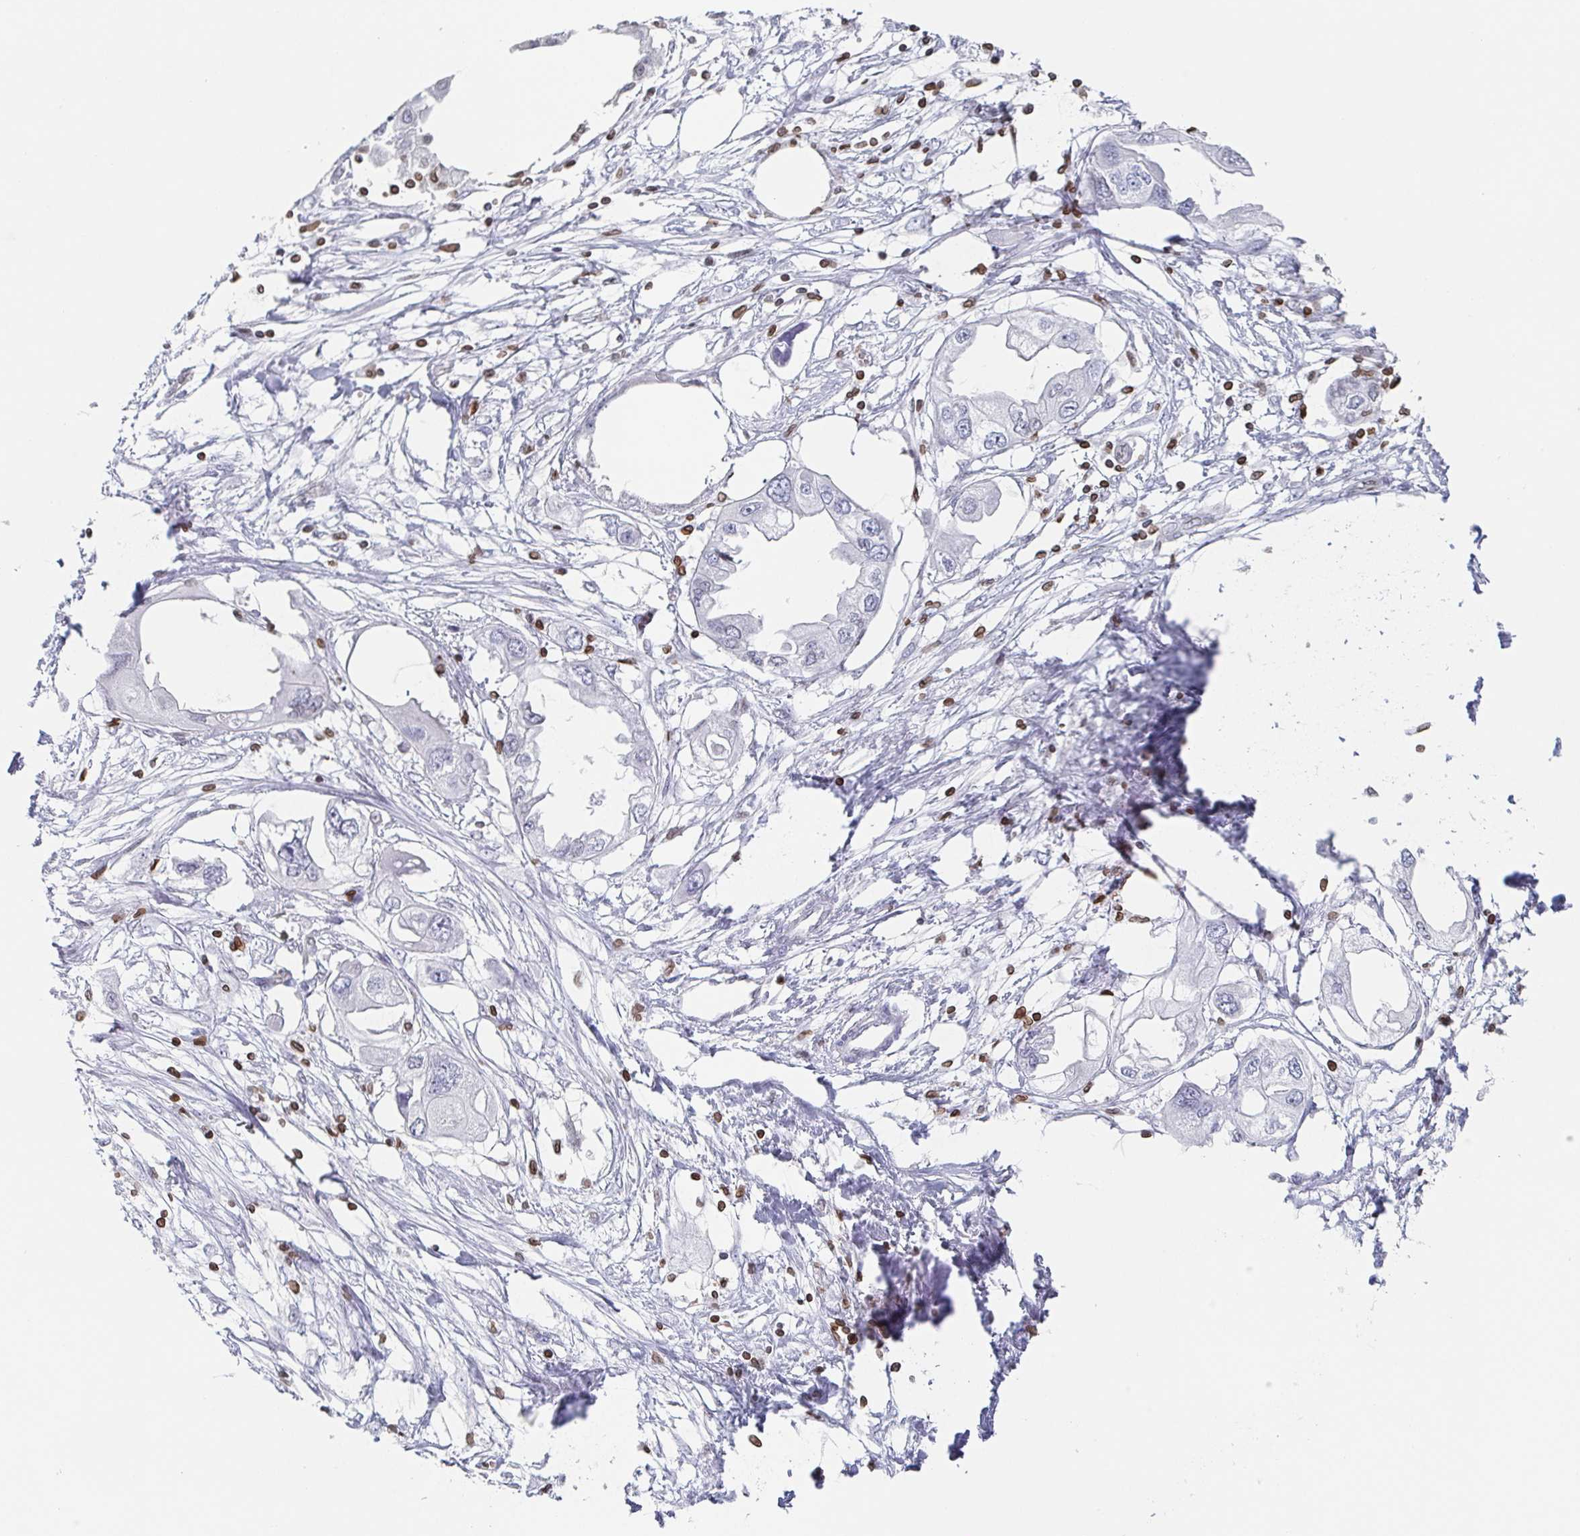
{"staining": {"intensity": "negative", "quantity": "none", "location": "none"}, "tissue": "endometrial cancer", "cell_type": "Tumor cells", "image_type": "cancer", "snomed": [{"axis": "morphology", "description": "Adenocarcinoma, NOS"}, {"axis": "morphology", "description": "Adenocarcinoma, metastatic, NOS"}, {"axis": "topography", "description": "Adipose tissue"}, {"axis": "topography", "description": "Endometrium"}], "caption": "The histopathology image reveals no staining of tumor cells in metastatic adenocarcinoma (endometrial).", "gene": "BTBD7", "patient": {"sex": "female", "age": 67}}